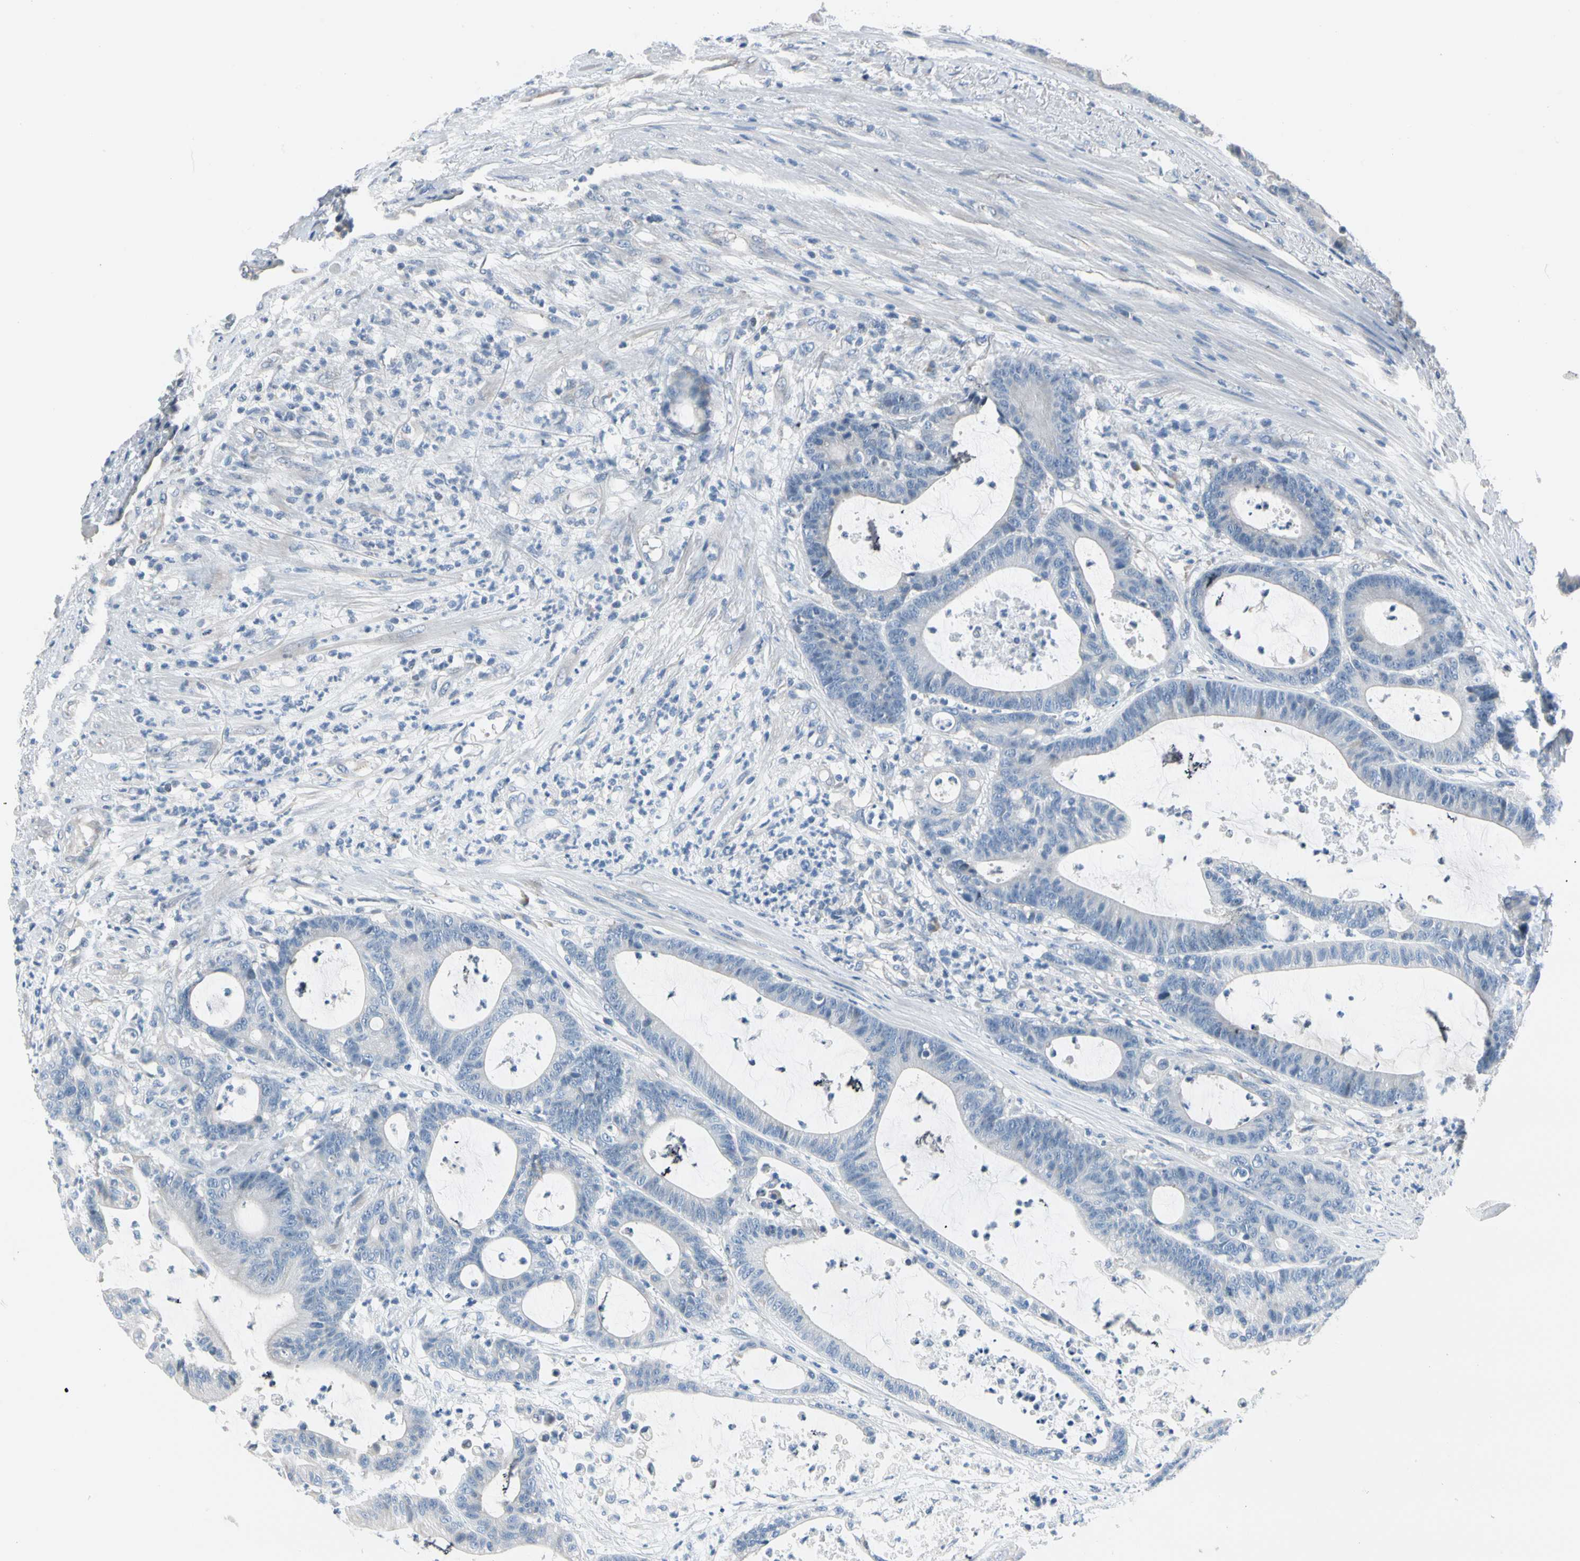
{"staining": {"intensity": "negative", "quantity": "none", "location": "none"}, "tissue": "colorectal cancer", "cell_type": "Tumor cells", "image_type": "cancer", "snomed": [{"axis": "morphology", "description": "Adenocarcinoma, NOS"}, {"axis": "topography", "description": "Colon"}], "caption": "Immunohistochemistry (IHC) histopathology image of human colorectal cancer (adenocarcinoma) stained for a protein (brown), which demonstrates no positivity in tumor cells. (DAB (3,3'-diaminobenzidine) IHC, high magnification).", "gene": "STK40", "patient": {"sex": "female", "age": 84}}